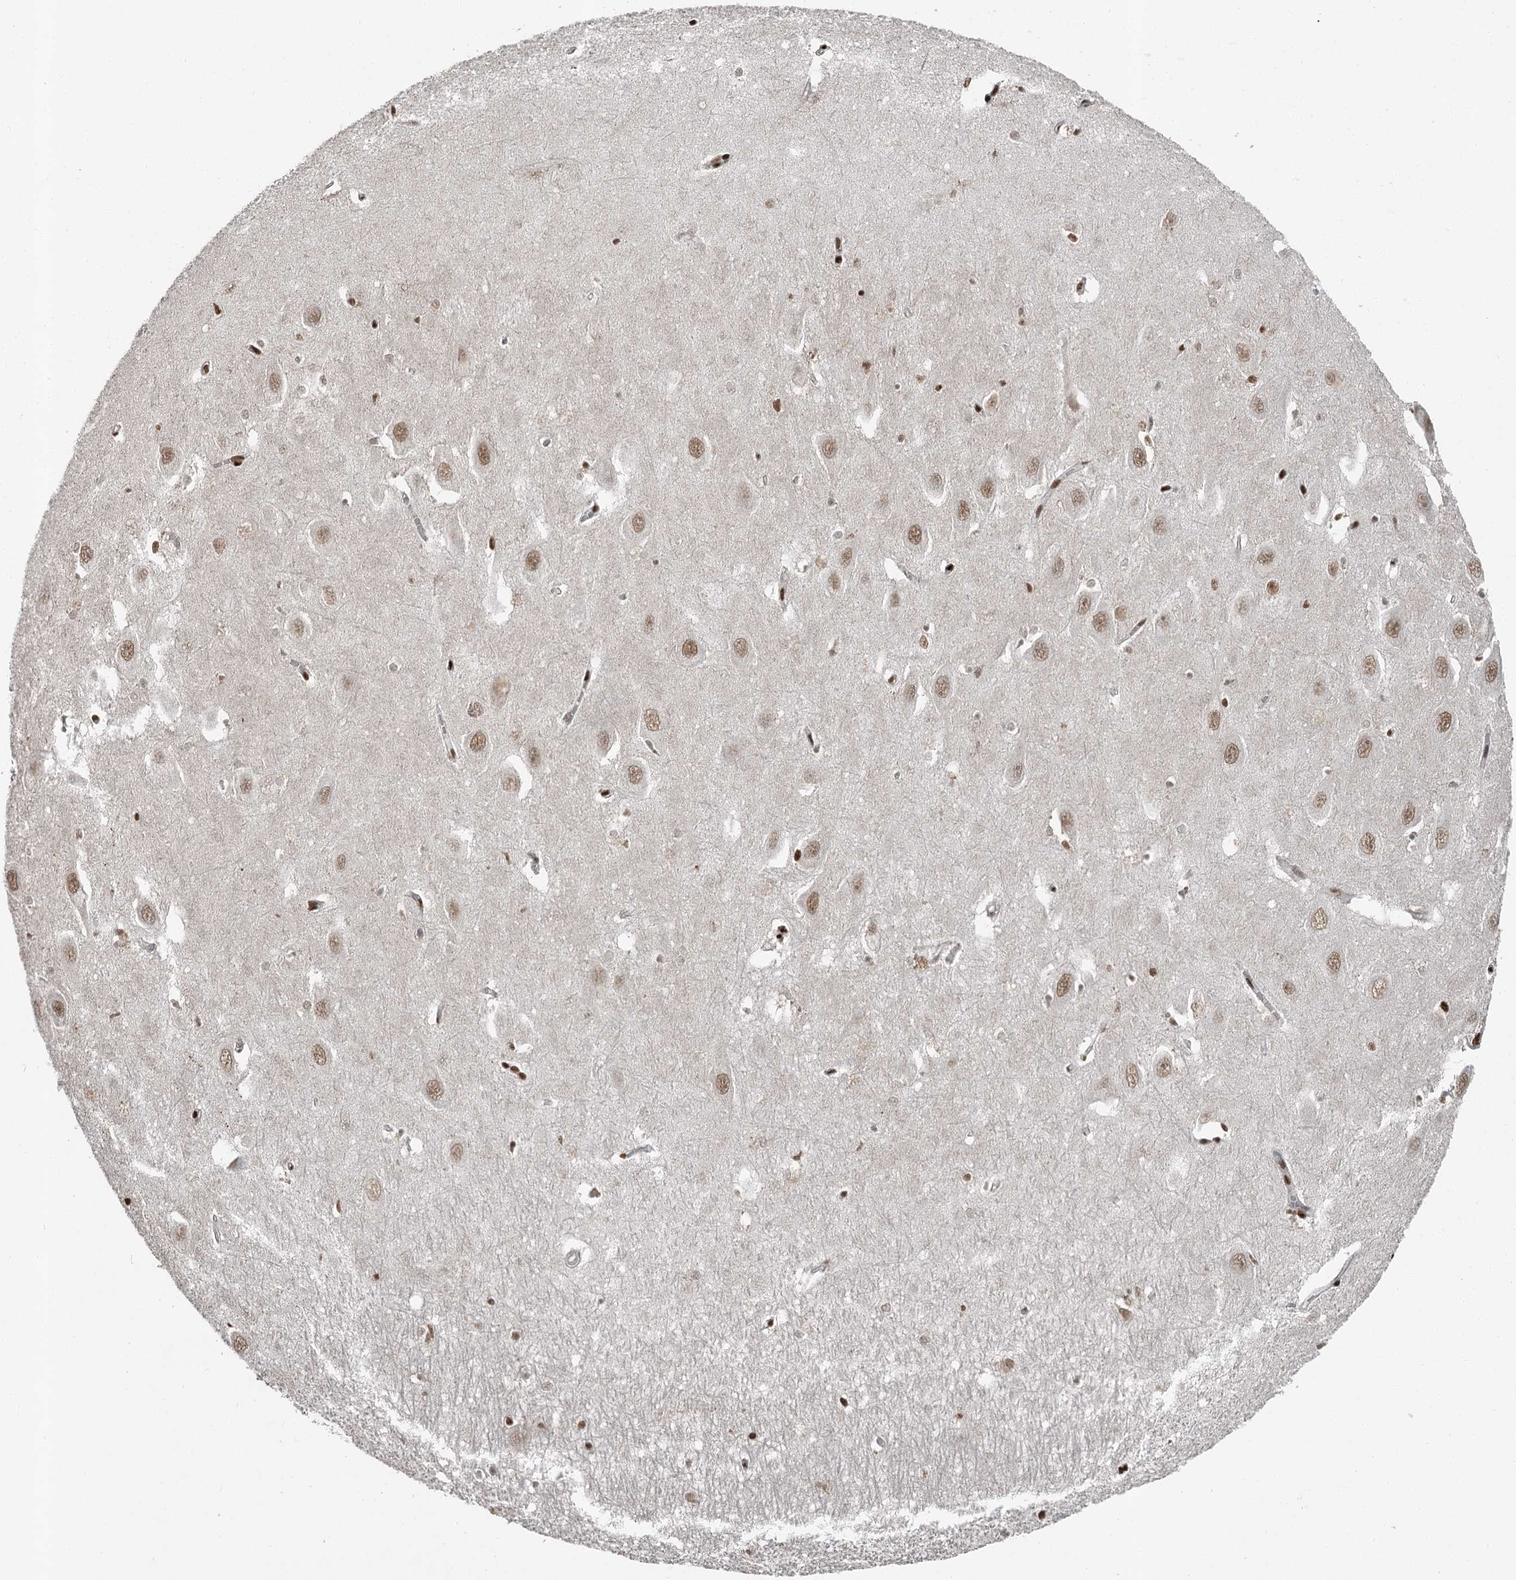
{"staining": {"intensity": "strong", "quantity": "25%-75%", "location": "nuclear"}, "tissue": "hippocampus", "cell_type": "Glial cells", "image_type": "normal", "snomed": [{"axis": "morphology", "description": "Normal tissue, NOS"}, {"axis": "topography", "description": "Hippocampus"}], "caption": "High-magnification brightfield microscopy of normal hippocampus stained with DAB (3,3'-diaminobenzidine) (brown) and counterstained with hematoxylin (blue). glial cells exhibit strong nuclear expression is present in approximately25%-75% of cells. (IHC, brightfield microscopy, high magnification).", "gene": "RBBP7", "patient": {"sex": "female", "age": 64}}